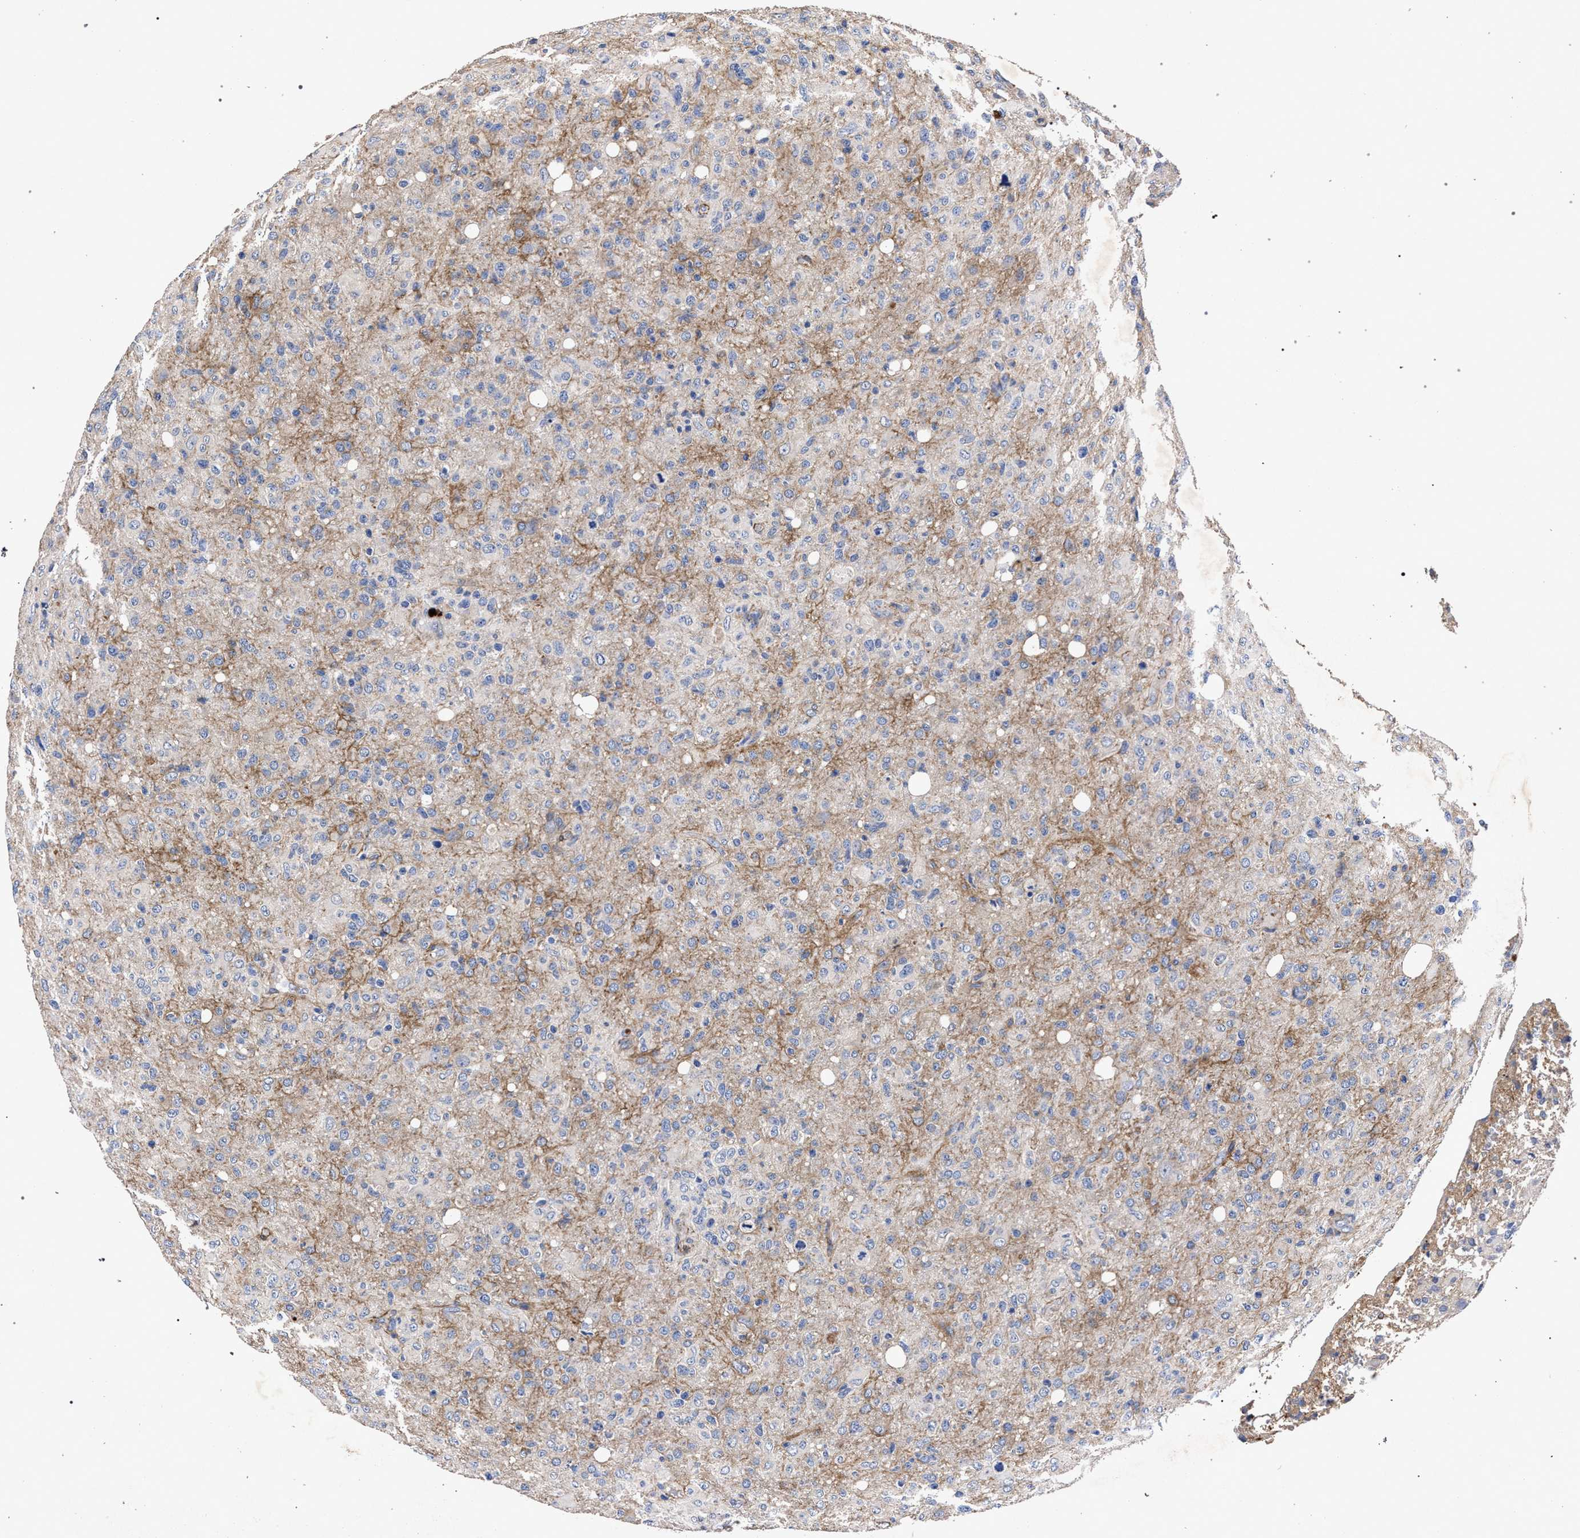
{"staining": {"intensity": "negative", "quantity": "none", "location": "none"}, "tissue": "glioma", "cell_type": "Tumor cells", "image_type": "cancer", "snomed": [{"axis": "morphology", "description": "Glioma, malignant, High grade"}, {"axis": "topography", "description": "Brain"}], "caption": "Immunohistochemistry photomicrograph of neoplastic tissue: malignant high-grade glioma stained with DAB (3,3'-diaminobenzidine) shows no significant protein staining in tumor cells.", "gene": "ATP1A2", "patient": {"sex": "female", "age": 57}}